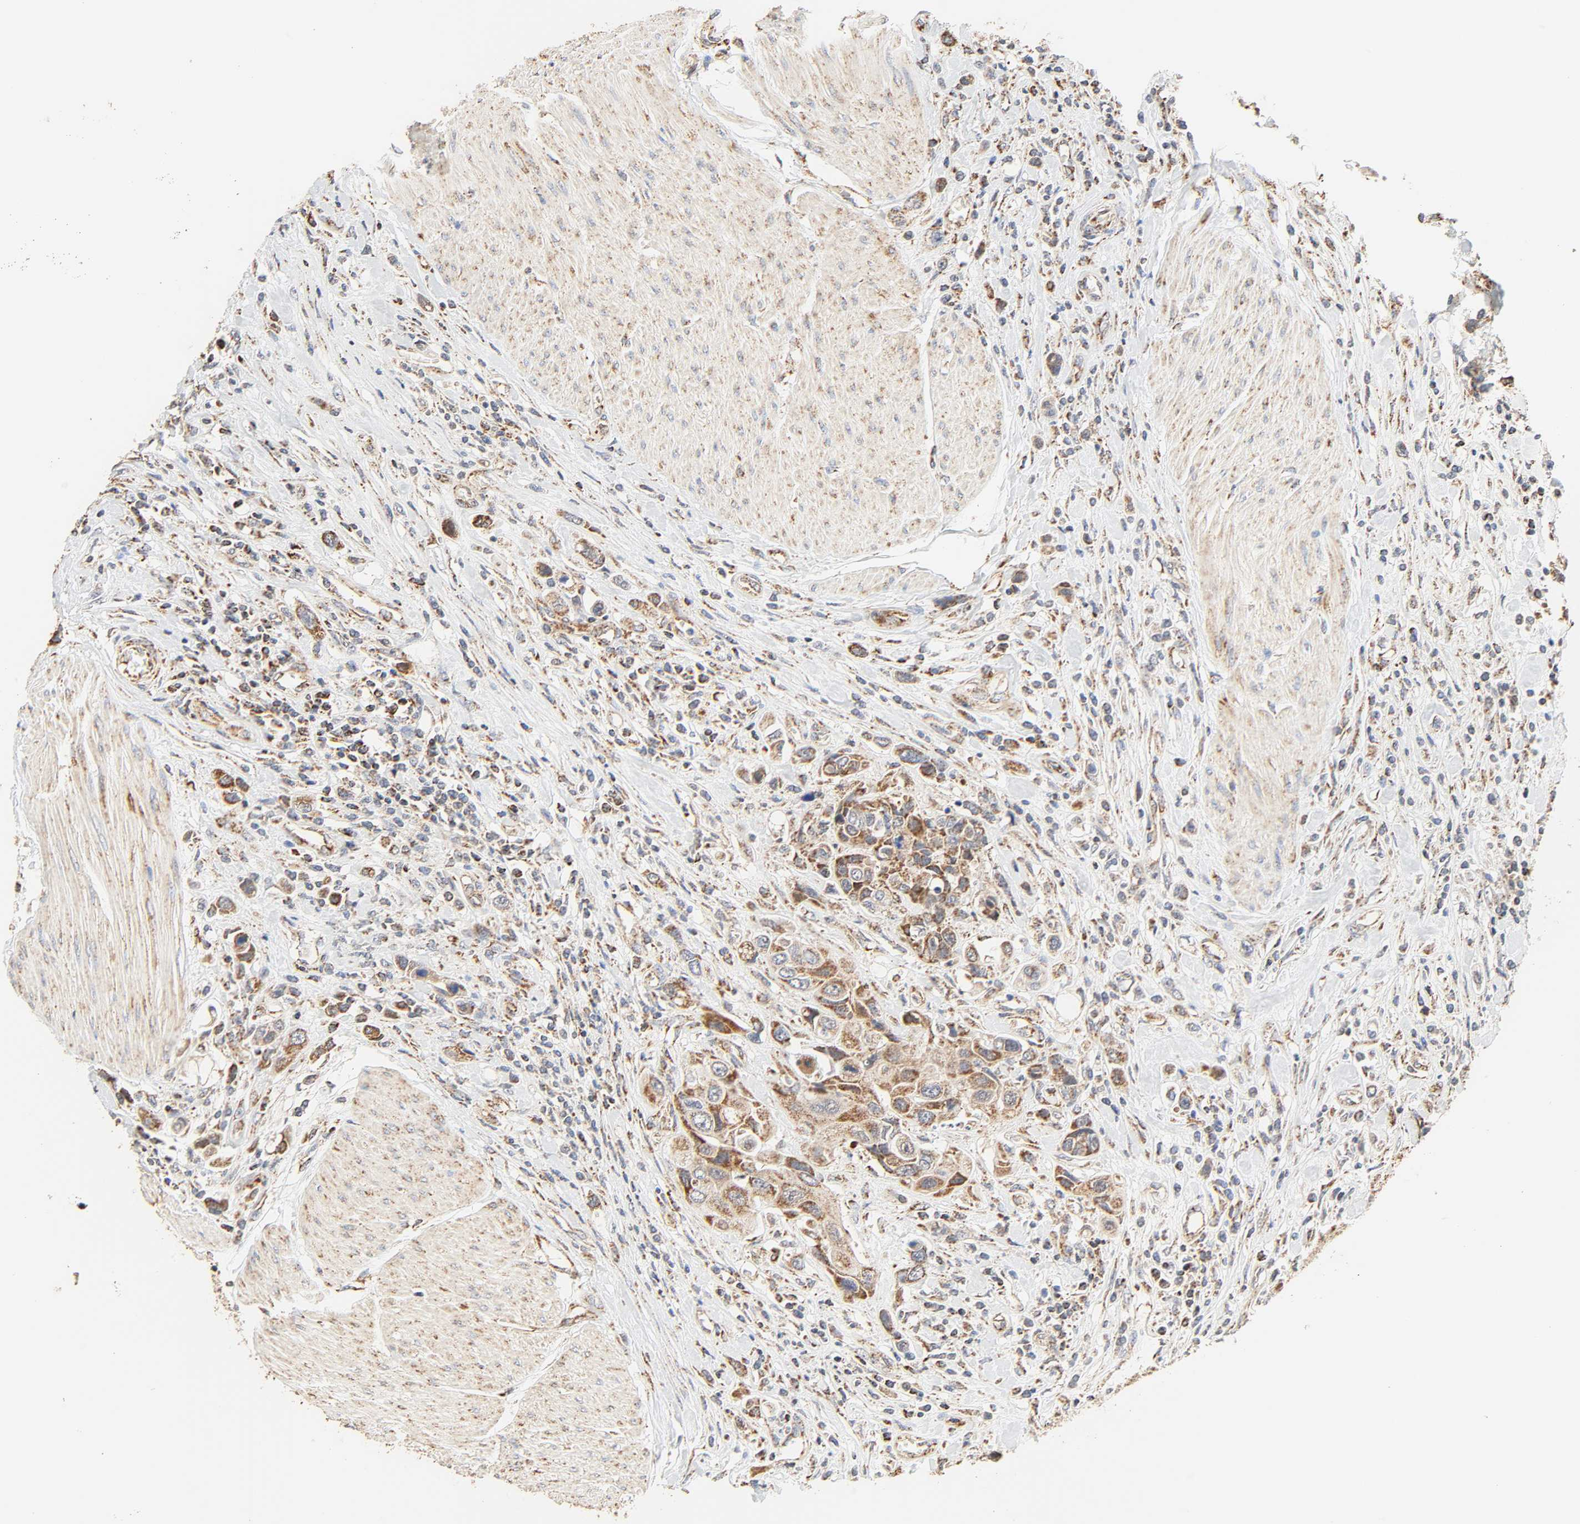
{"staining": {"intensity": "moderate", "quantity": ">75%", "location": "cytoplasmic/membranous"}, "tissue": "urothelial cancer", "cell_type": "Tumor cells", "image_type": "cancer", "snomed": [{"axis": "morphology", "description": "Urothelial carcinoma, High grade"}, {"axis": "topography", "description": "Urinary bladder"}], "caption": "Immunohistochemistry of human high-grade urothelial carcinoma shows medium levels of moderate cytoplasmic/membranous staining in approximately >75% of tumor cells.", "gene": "ZMAT5", "patient": {"sex": "male", "age": 50}}